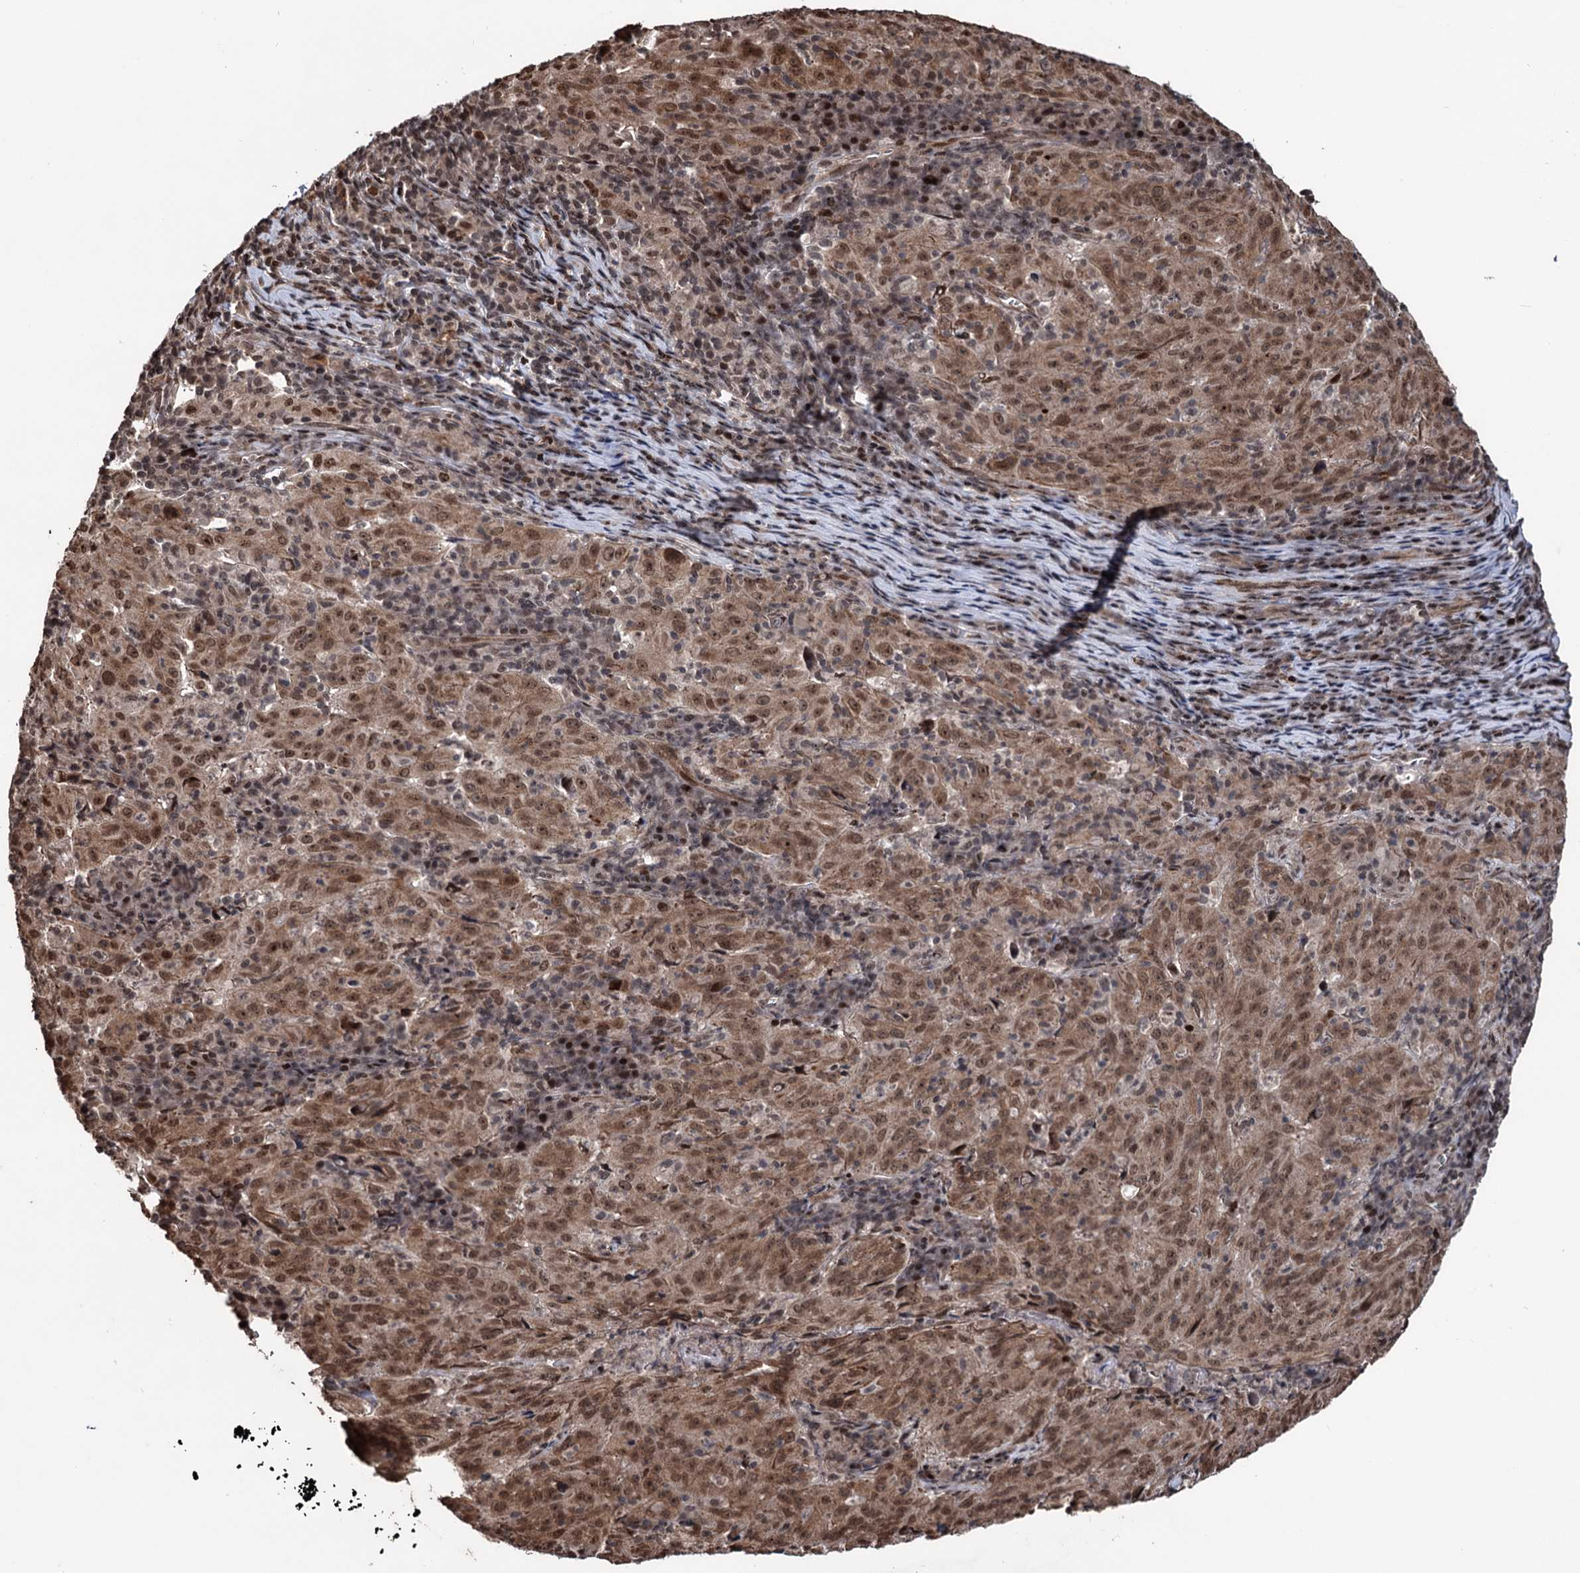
{"staining": {"intensity": "moderate", "quantity": ">75%", "location": "cytoplasmic/membranous,nuclear"}, "tissue": "pancreatic cancer", "cell_type": "Tumor cells", "image_type": "cancer", "snomed": [{"axis": "morphology", "description": "Adenocarcinoma, NOS"}, {"axis": "topography", "description": "Pancreas"}], "caption": "High-magnification brightfield microscopy of pancreatic cancer (adenocarcinoma) stained with DAB (brown) and counterstained with hematoxylin (blue). tumor cells exhibit moderate cytoplasmic/membranous and nuclear positivity is appreciated in about>75% of cells.", "gene": "EYA4", "patient": {"sex": "male", "age": 63}}